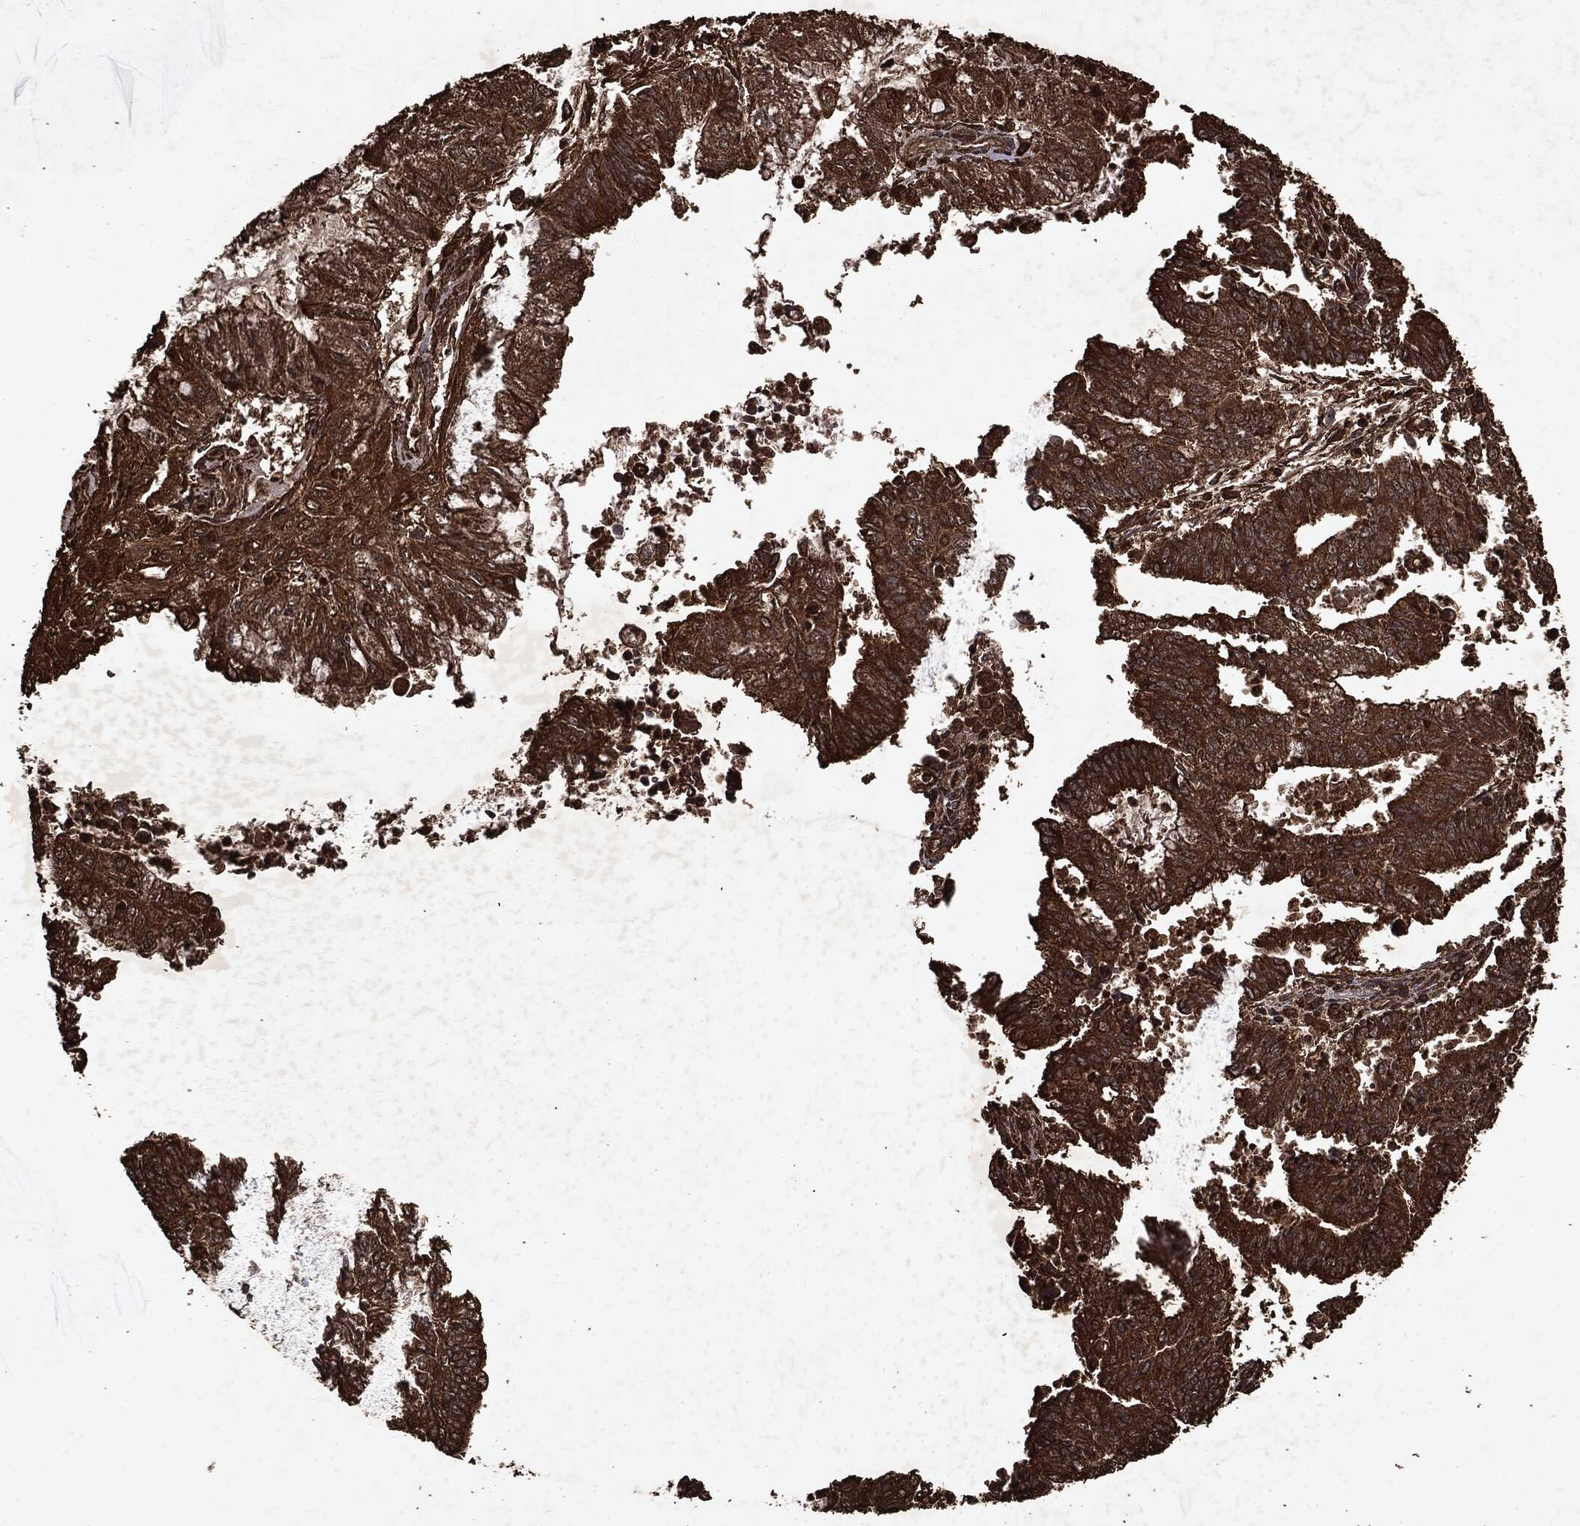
{"staining": {"intensity": "strong", "quantity": ">75%", "location": "cytoplasmic/membranous"}, "tissue": "endometrial cancer", "cell_type": "Tumor cells", "image_type": "cancer", "snomed": [{"axis": "morphology", "description": "Adenocarcinoma, NOS"}, {"axis": "topography", "description": "Endometrium"}], "caption": "Adenocarcinoma (endometrial) was stained to show a protein in brown. There is high levels of strong cytoplasmic/membranous staining in approximately >75% of tumor cells.", "gene": "ARAF", "patient": {"sex": "female", "age": 61}}